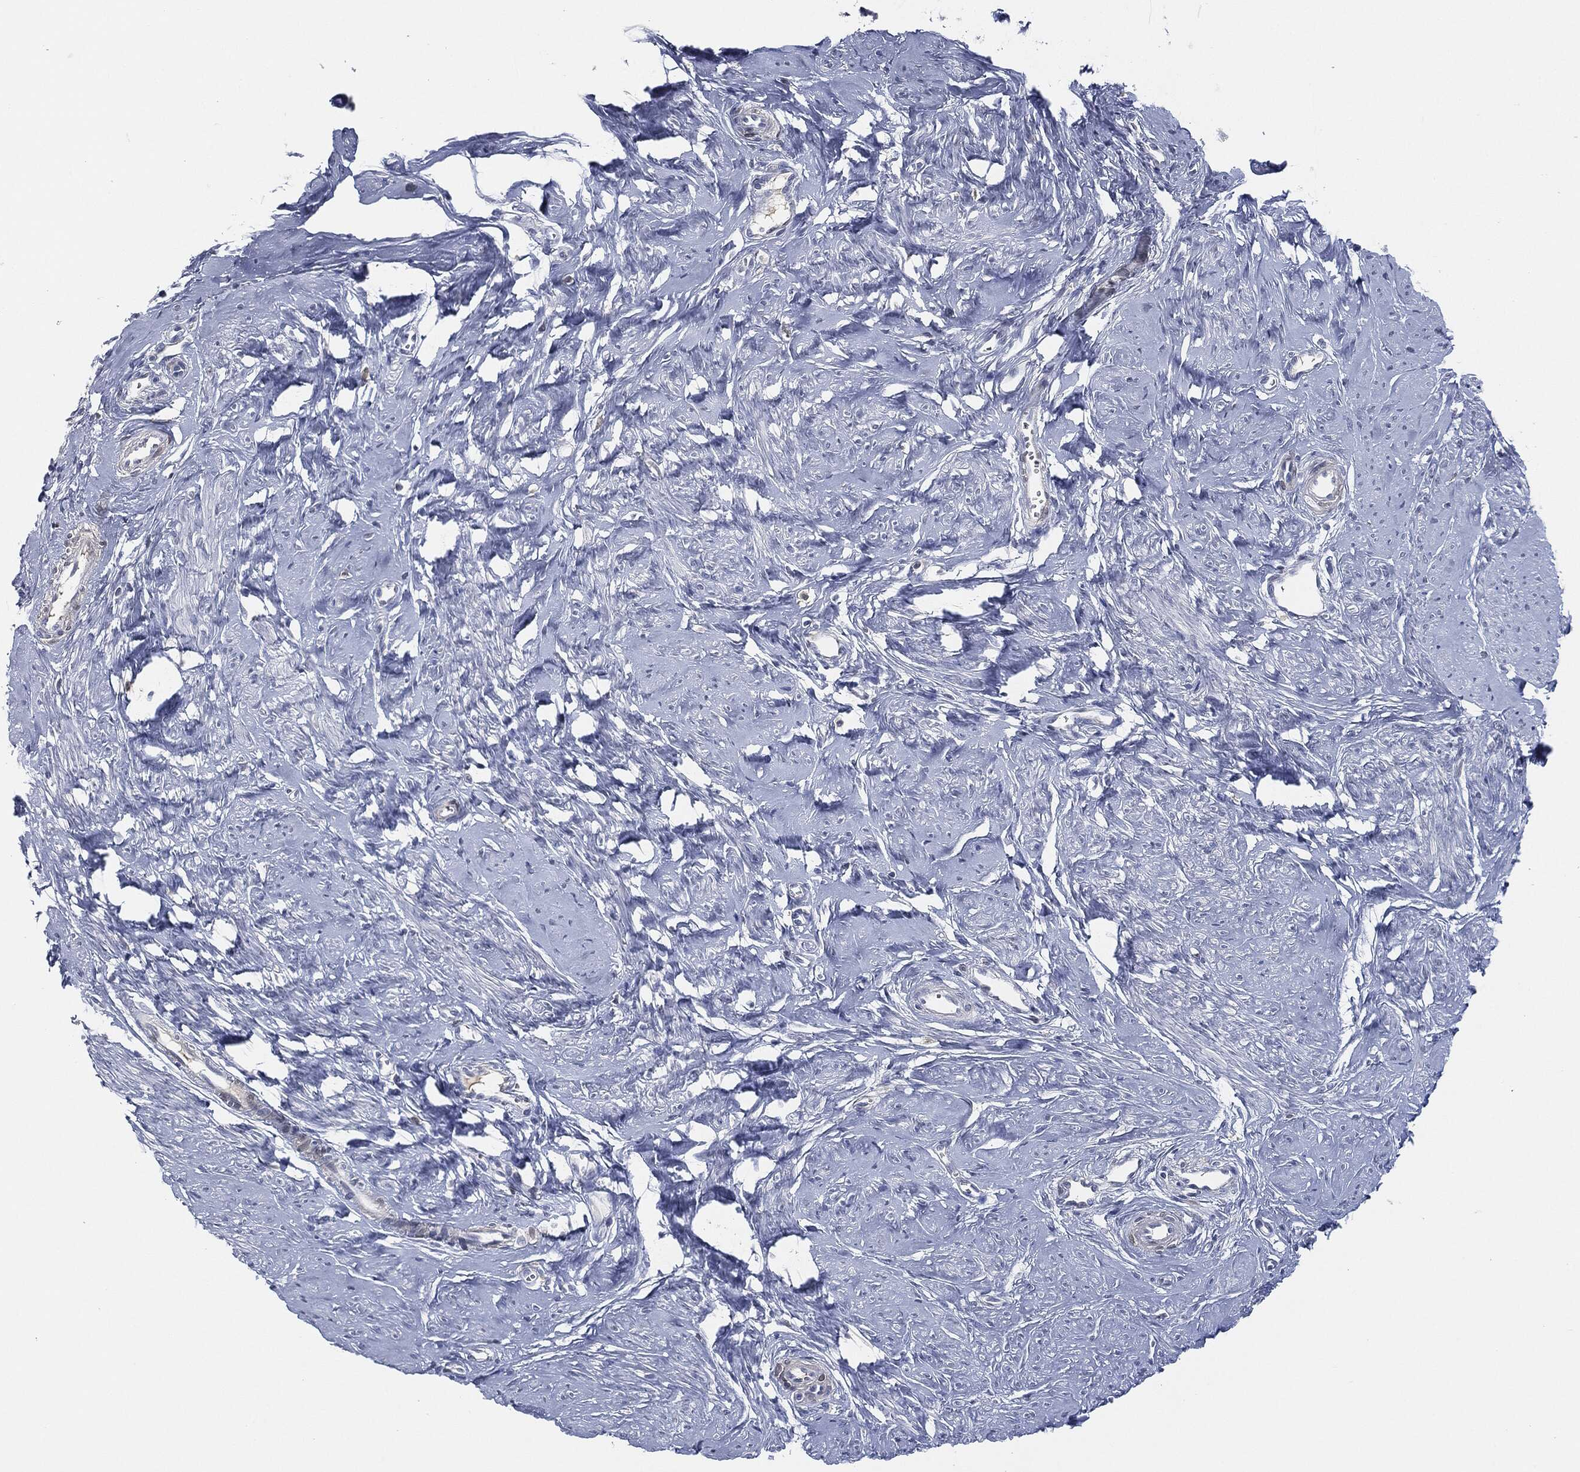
{"staining": {"intensity": "negative", "quantity": "none", "location": "none"}, "tissue": "smooth muscle", "cell_type": "Smooth muscle cells", "image_type": "normal", "snomed": [{"axis": "morphology", "description": "Normal tissue, NOS"}, {"axis": "topography", "description": "Smooth muscle"}], "caption": "IHC of unremarkable smooth muscle demonstrates no positivity in smooth muscle cells.", "gene": "SIGLEC7", "patient": {"sex": "female", "age": 48}}